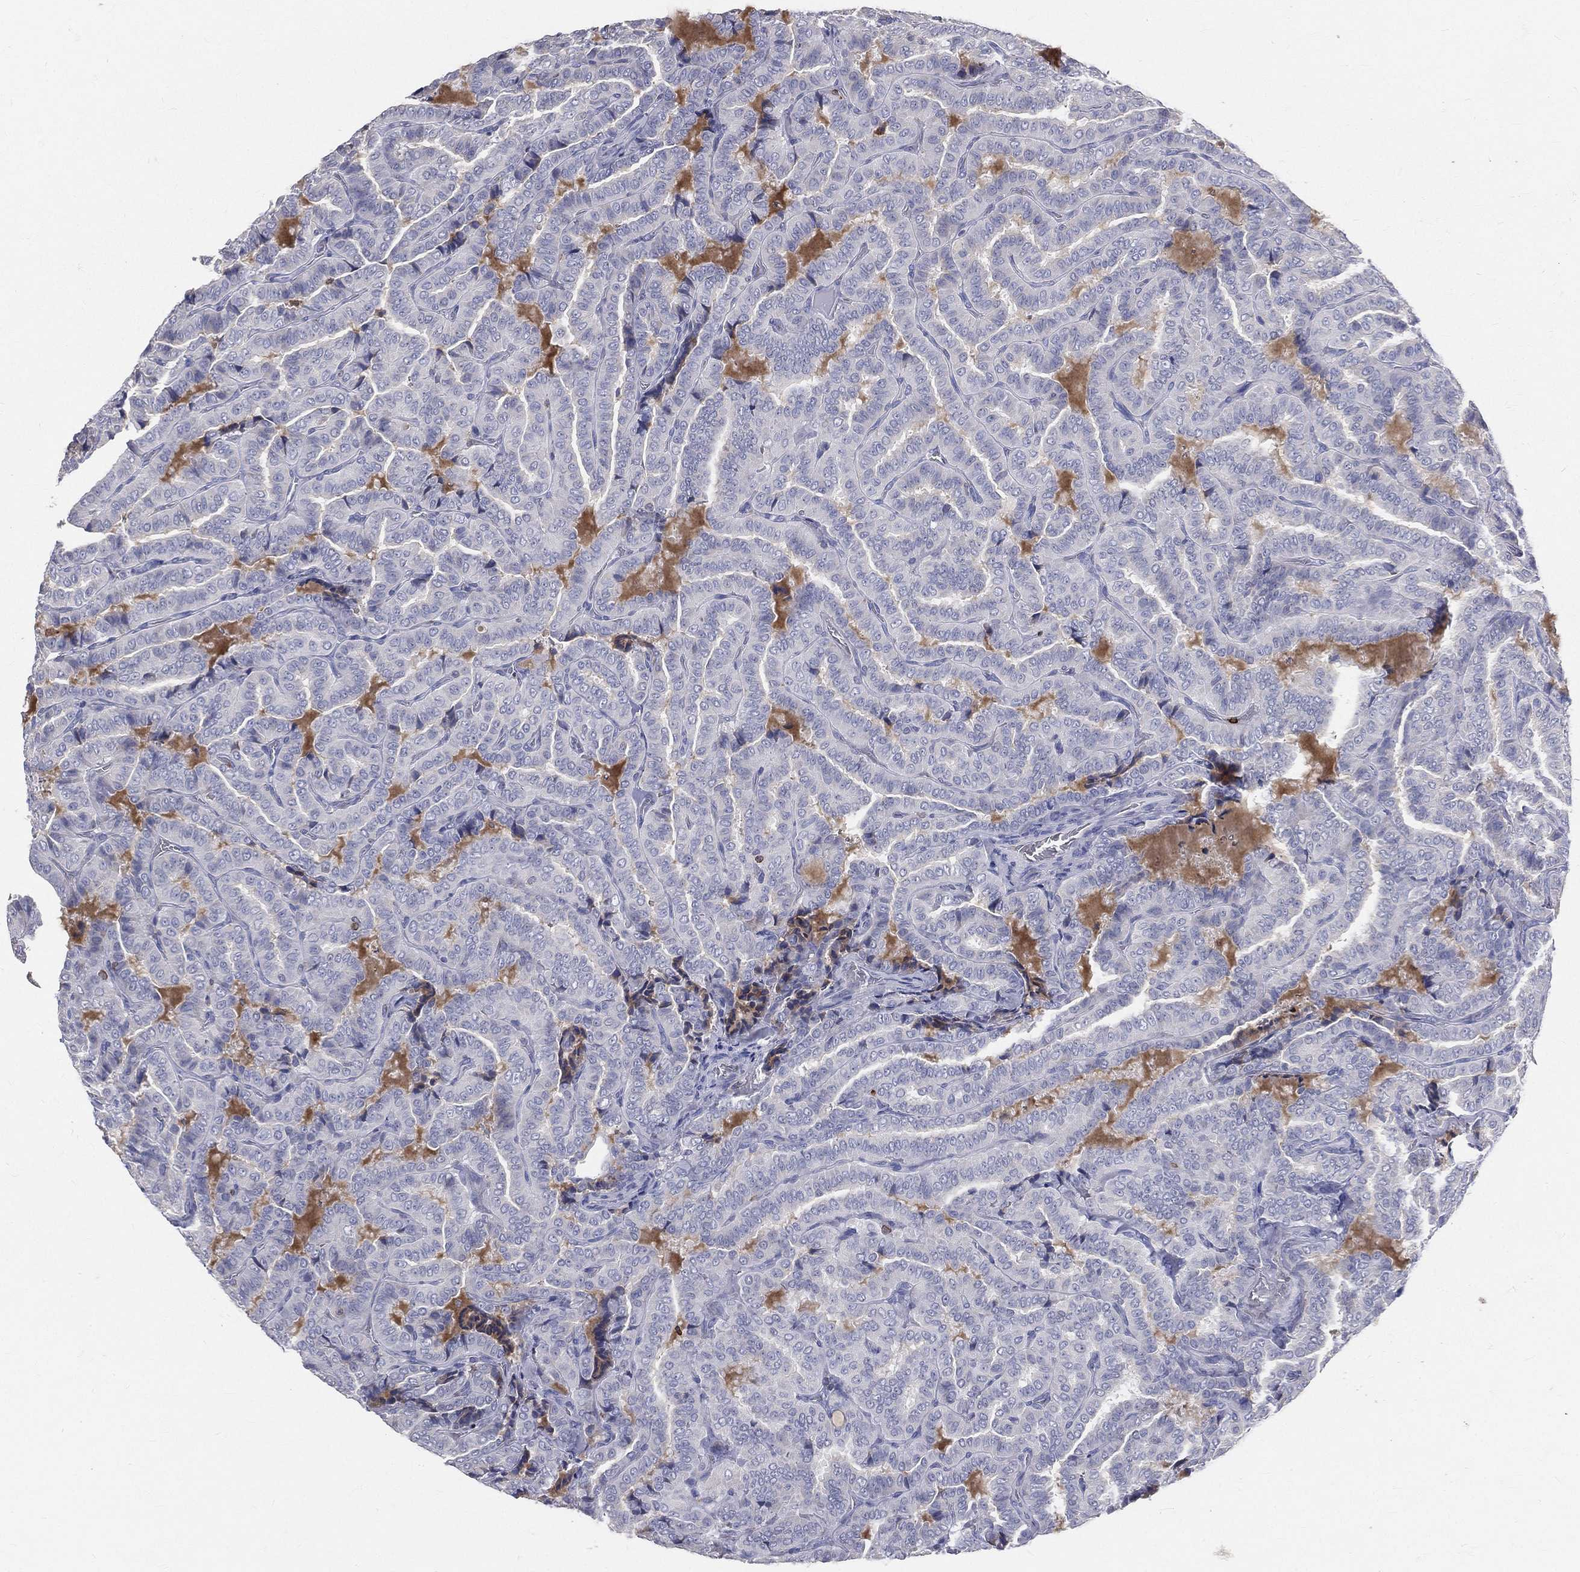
{"staining": {"intensity": "negative", "quantity": "none", "location": "none"}, "tissue": "thyroid cancer", "cell_type": "Tumor cells", "image_type": "cancer", "snomed": [{"axis": "morphology", "description": "Papillary adenocarcinoma, NOS"}, {"axis": "topography", "description": "Thyroid gland"}], "caption": "Tumor cells are negative for protein expression in human thyroid cancer.", "gene": "CTSW", "patient": {"sex": "female", "age": 39}}